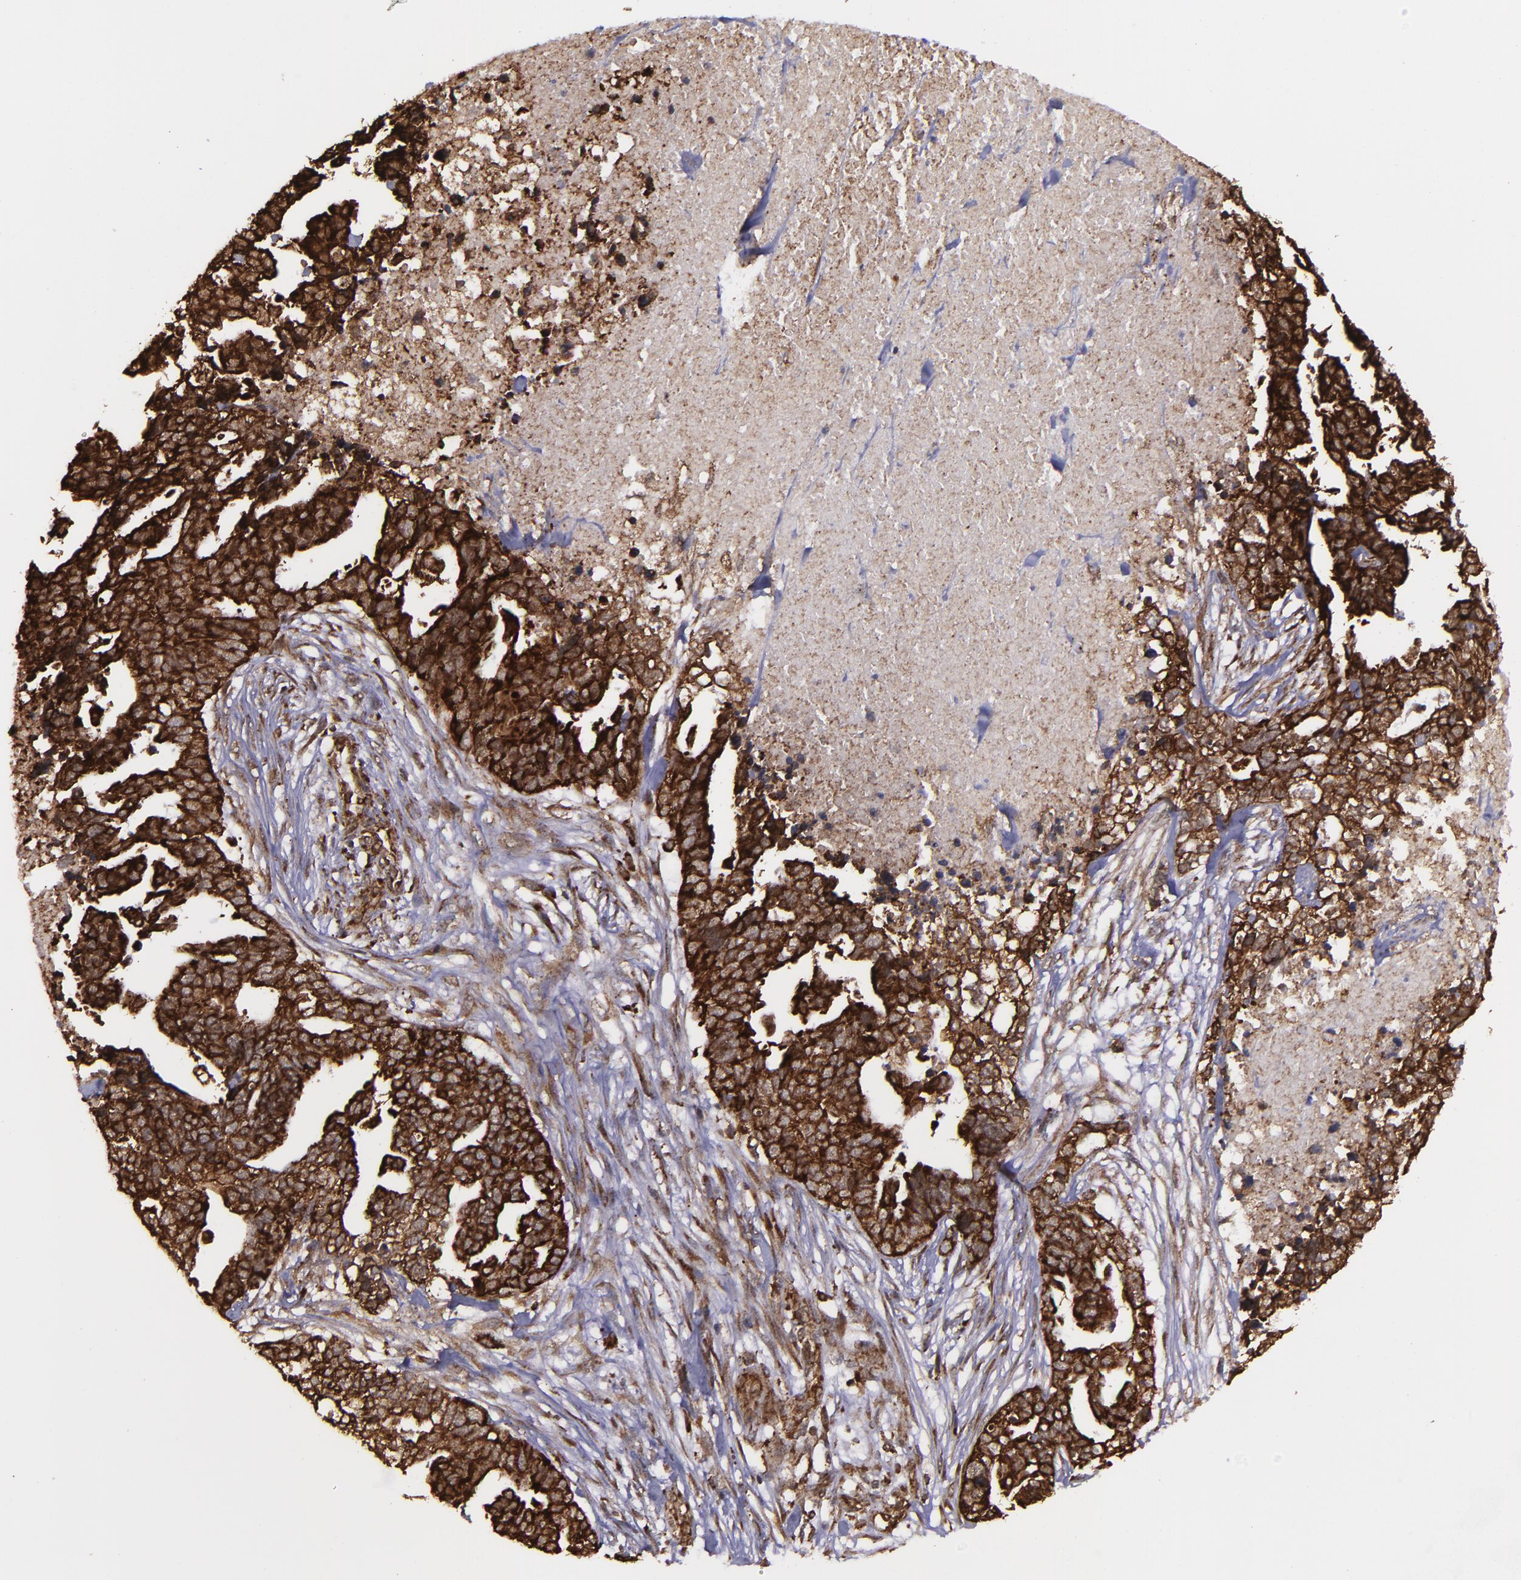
{"staining": {"intensity": "strong", "quantity": ">75%", "location": "cytoplasmic/membranous,nuclear"}, "tissue": "ovarian cancer", "cell_type": "Tumor cells", "image_type": "cancer", "snomed": [{"axis": "morphology", "description": "Normal tissue, NOS"}, {"axis": "morphology", "description": "Cystadenocarcinoma, serous, NOS"}, {"axis": "topography", "description": "Fallopian tube"}, {"axis": "topography", "description": "Ovary"}], "caption": "Serous cystadenocarcinoma (ovarian) stained with immunohistochemistry (IHC) shows strong cytoplasmic/membranous and nuclear expression in approximately >75% of tumor cells. The staining is performed using DAB (3,3'-diaminobenzidine) brown chromogen to label protein expression. The nuclei are counter-stained blue using hematoxylin.", "gene": "EIF4ENIF1", "patient": {"sex": "female", "age": 56}}